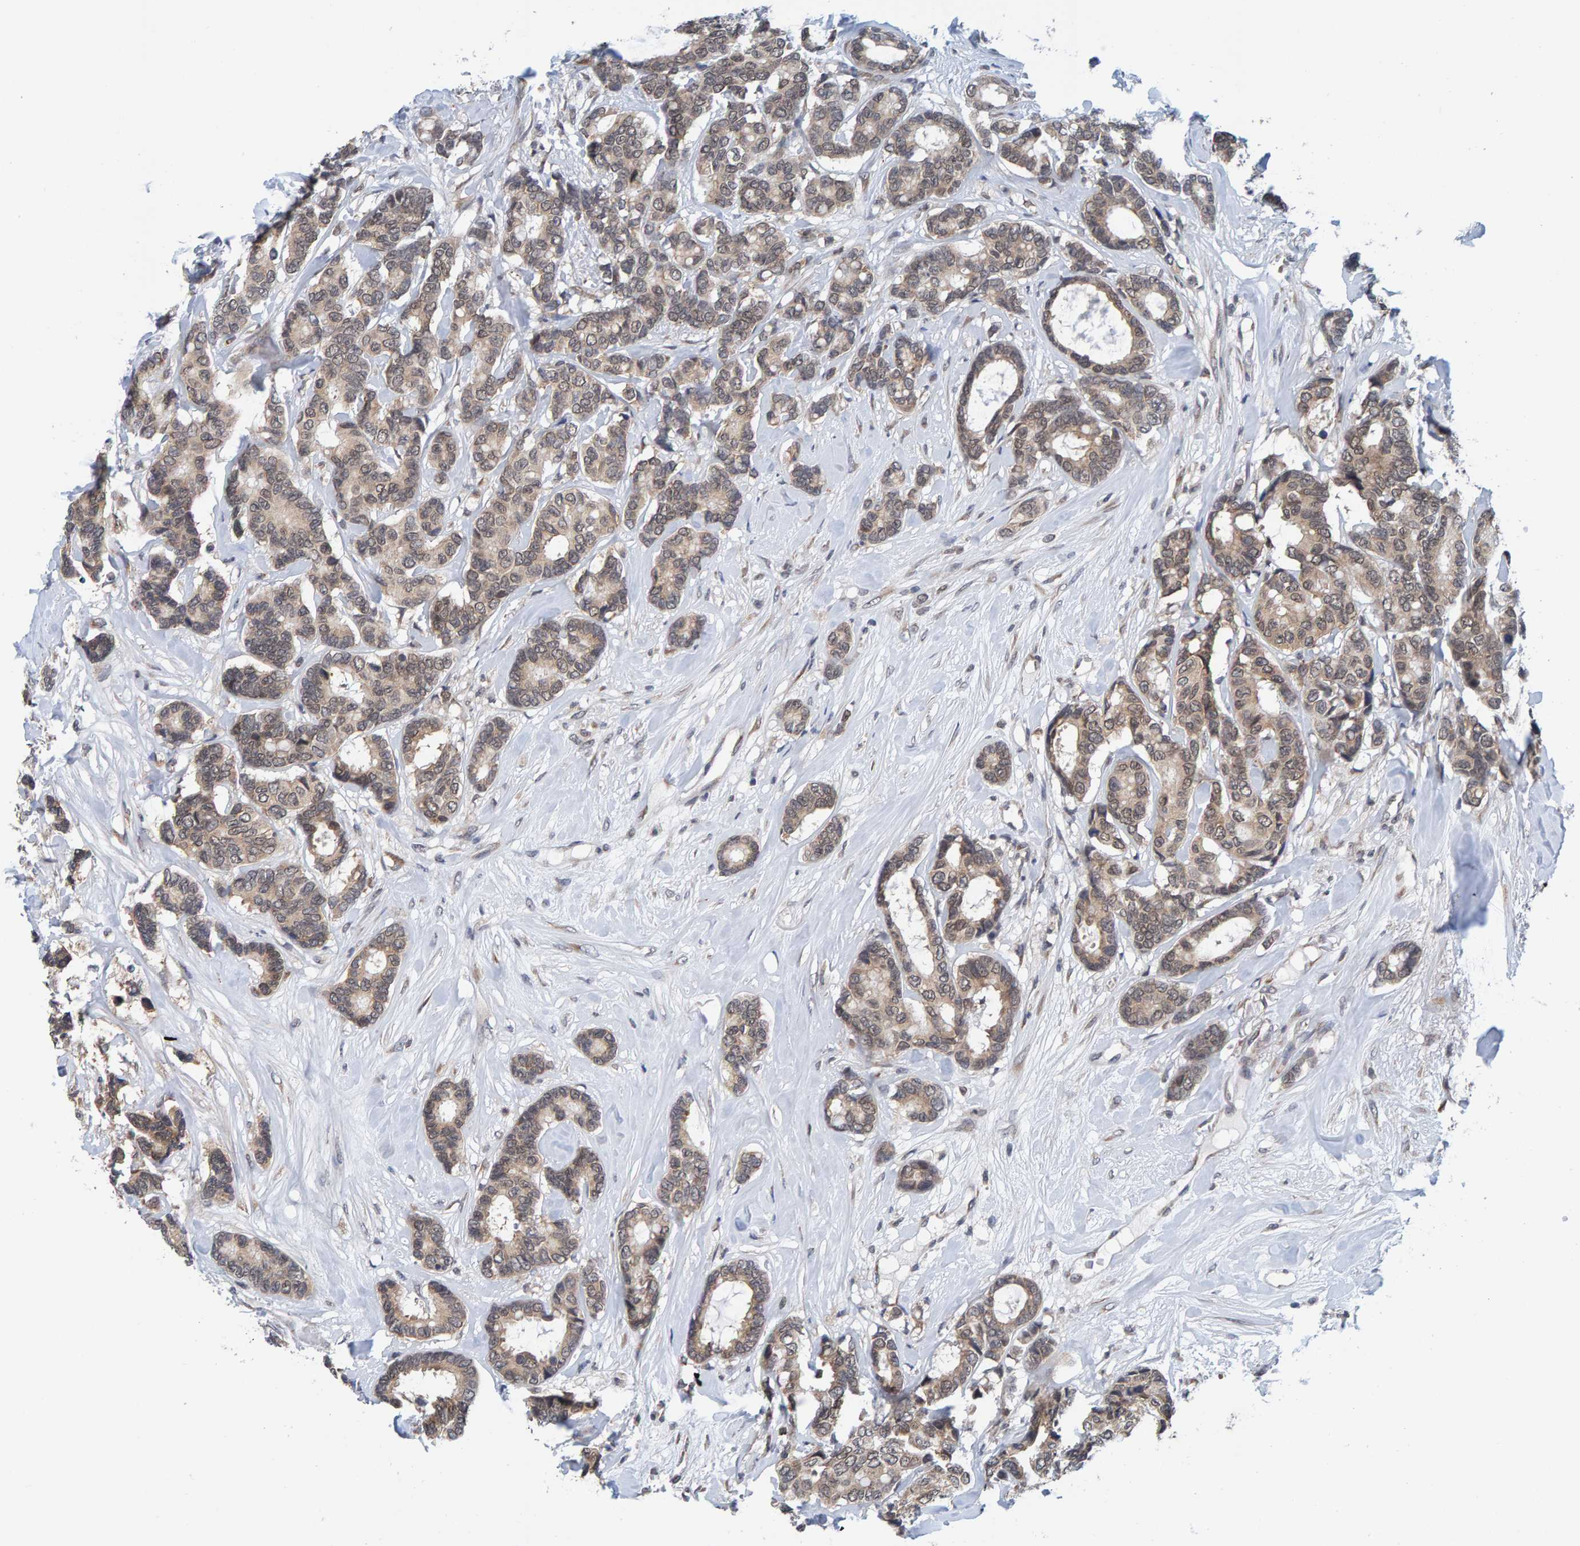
{"staining": {"intensity": "weak", "quantity": ">75%", "location": "cytoplasmic/membranous"}, "tissue": "breast cancer", "cell_type": "Tumor cells", "image_type": "cancer", "snomed": [{"axis": "morphology", "description": "Duct carcinoma"}, {"axis": "topography", "description": "Breast"}], "caption": "The immunohistochemical stain highlights weak cytoplasmic/membranous positivity in tumor cells of invasive ductal carcinoma (breast) tissue.", "gene": "SCRN2", "patient": {"sex": "female", "age": 87}}